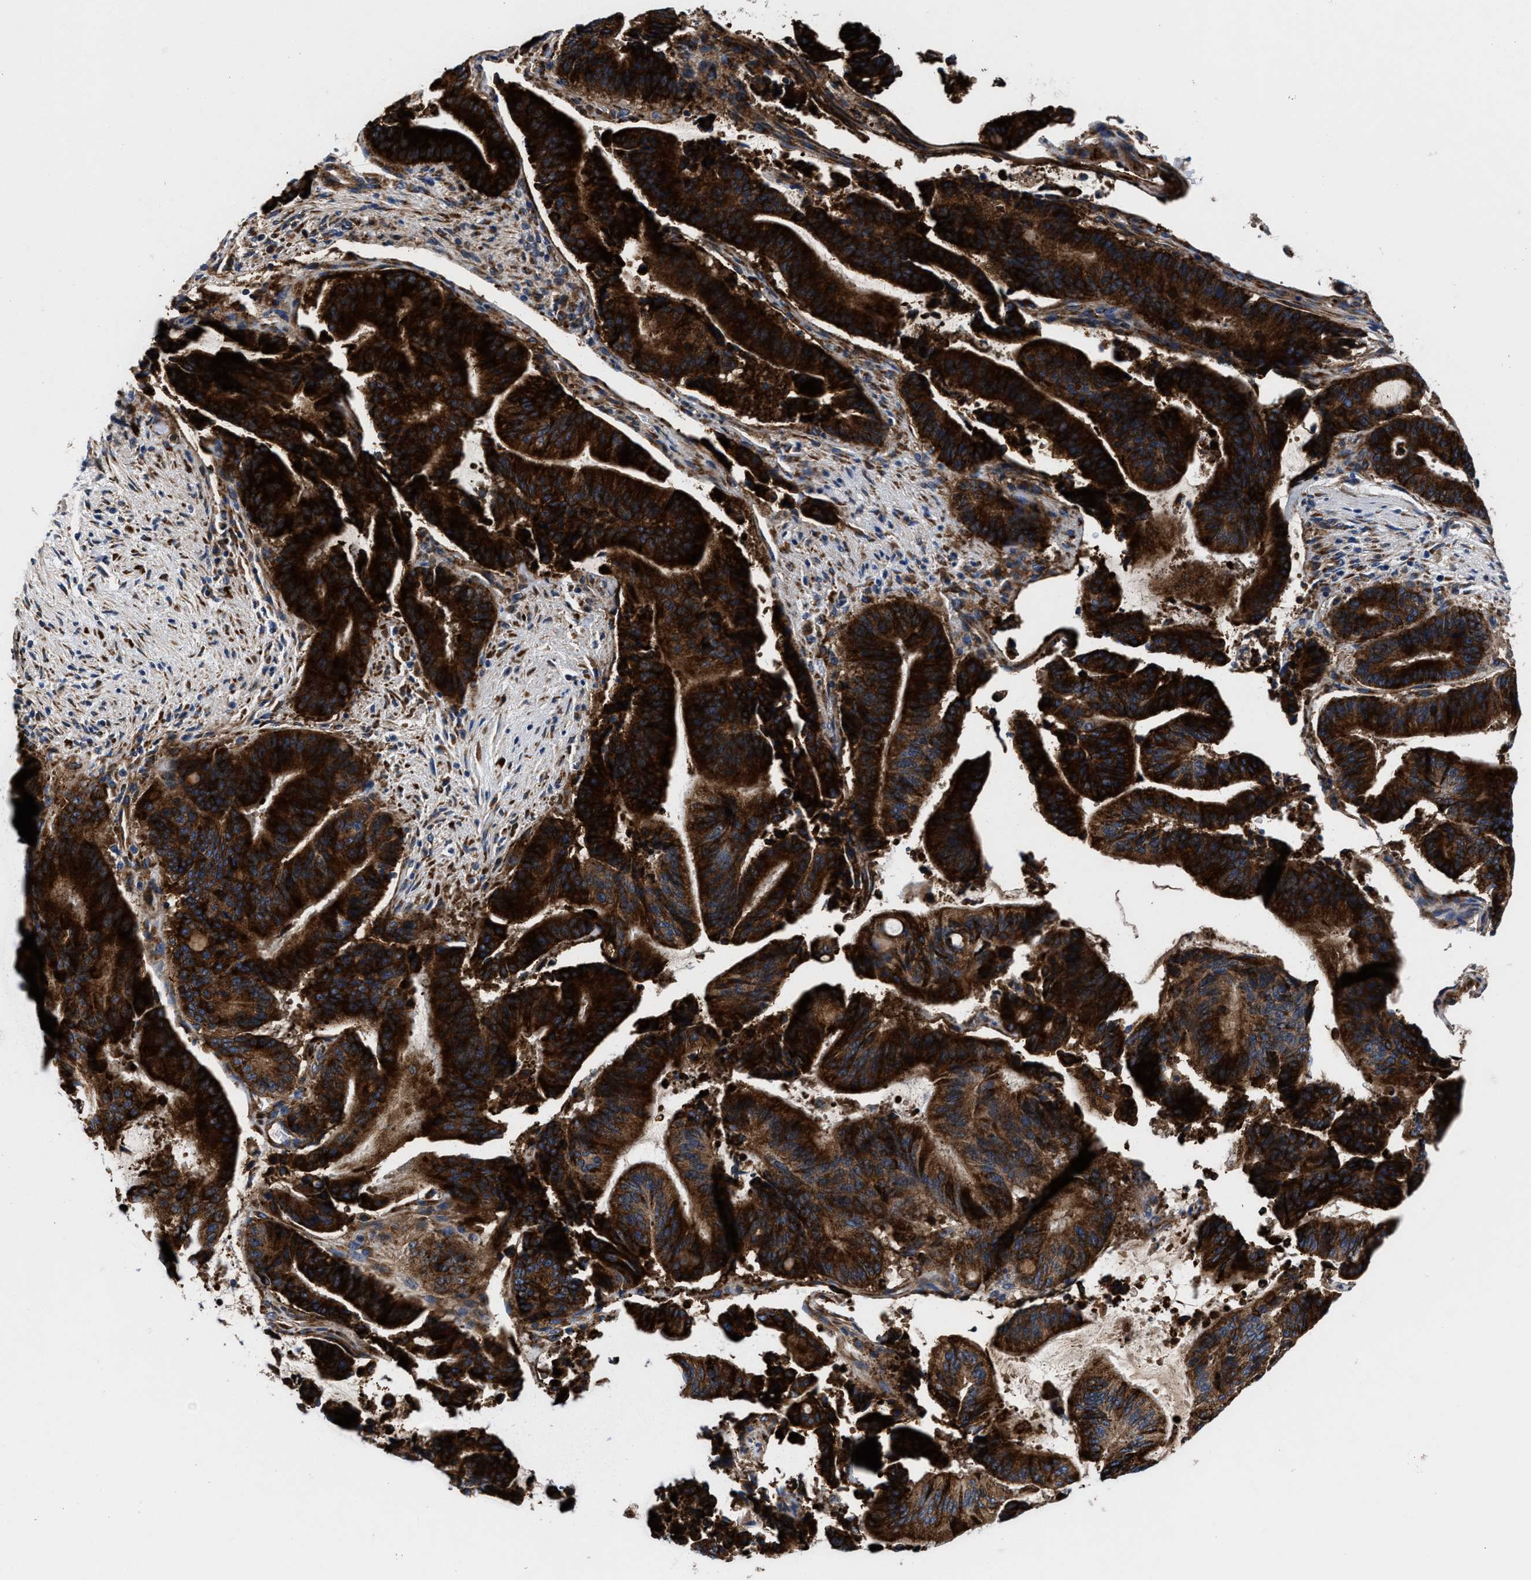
{"staining": {"intensity": "strong", "quantity": ">75%", "location": "cytoplasmic/membranous"}, "tissue": "liver cancer", "cell_type": "Tumor cells", "image_type": "cancer", "snomed": [{"axis": "morphology", "description": "Normal tissue, NOS"}, {"axis": "morphology", "description": "Cholangiocarcinoma"}, {"axis": "topography", "description": "Liver"}, {"axis": "topography", "description": "Peripheral nerve tissue"}], "caption": "Immunohistochemistry of human liver cholangiocarcinoma demonstrates high levels of strong cytoplasmic/membranous positivity in approximately >75% of tumor cells. The protein is shown in brown color, while the nuclei are stained blue.", "gene": "SLC12A2", "patient": {"sex": "female", "age": 73}}